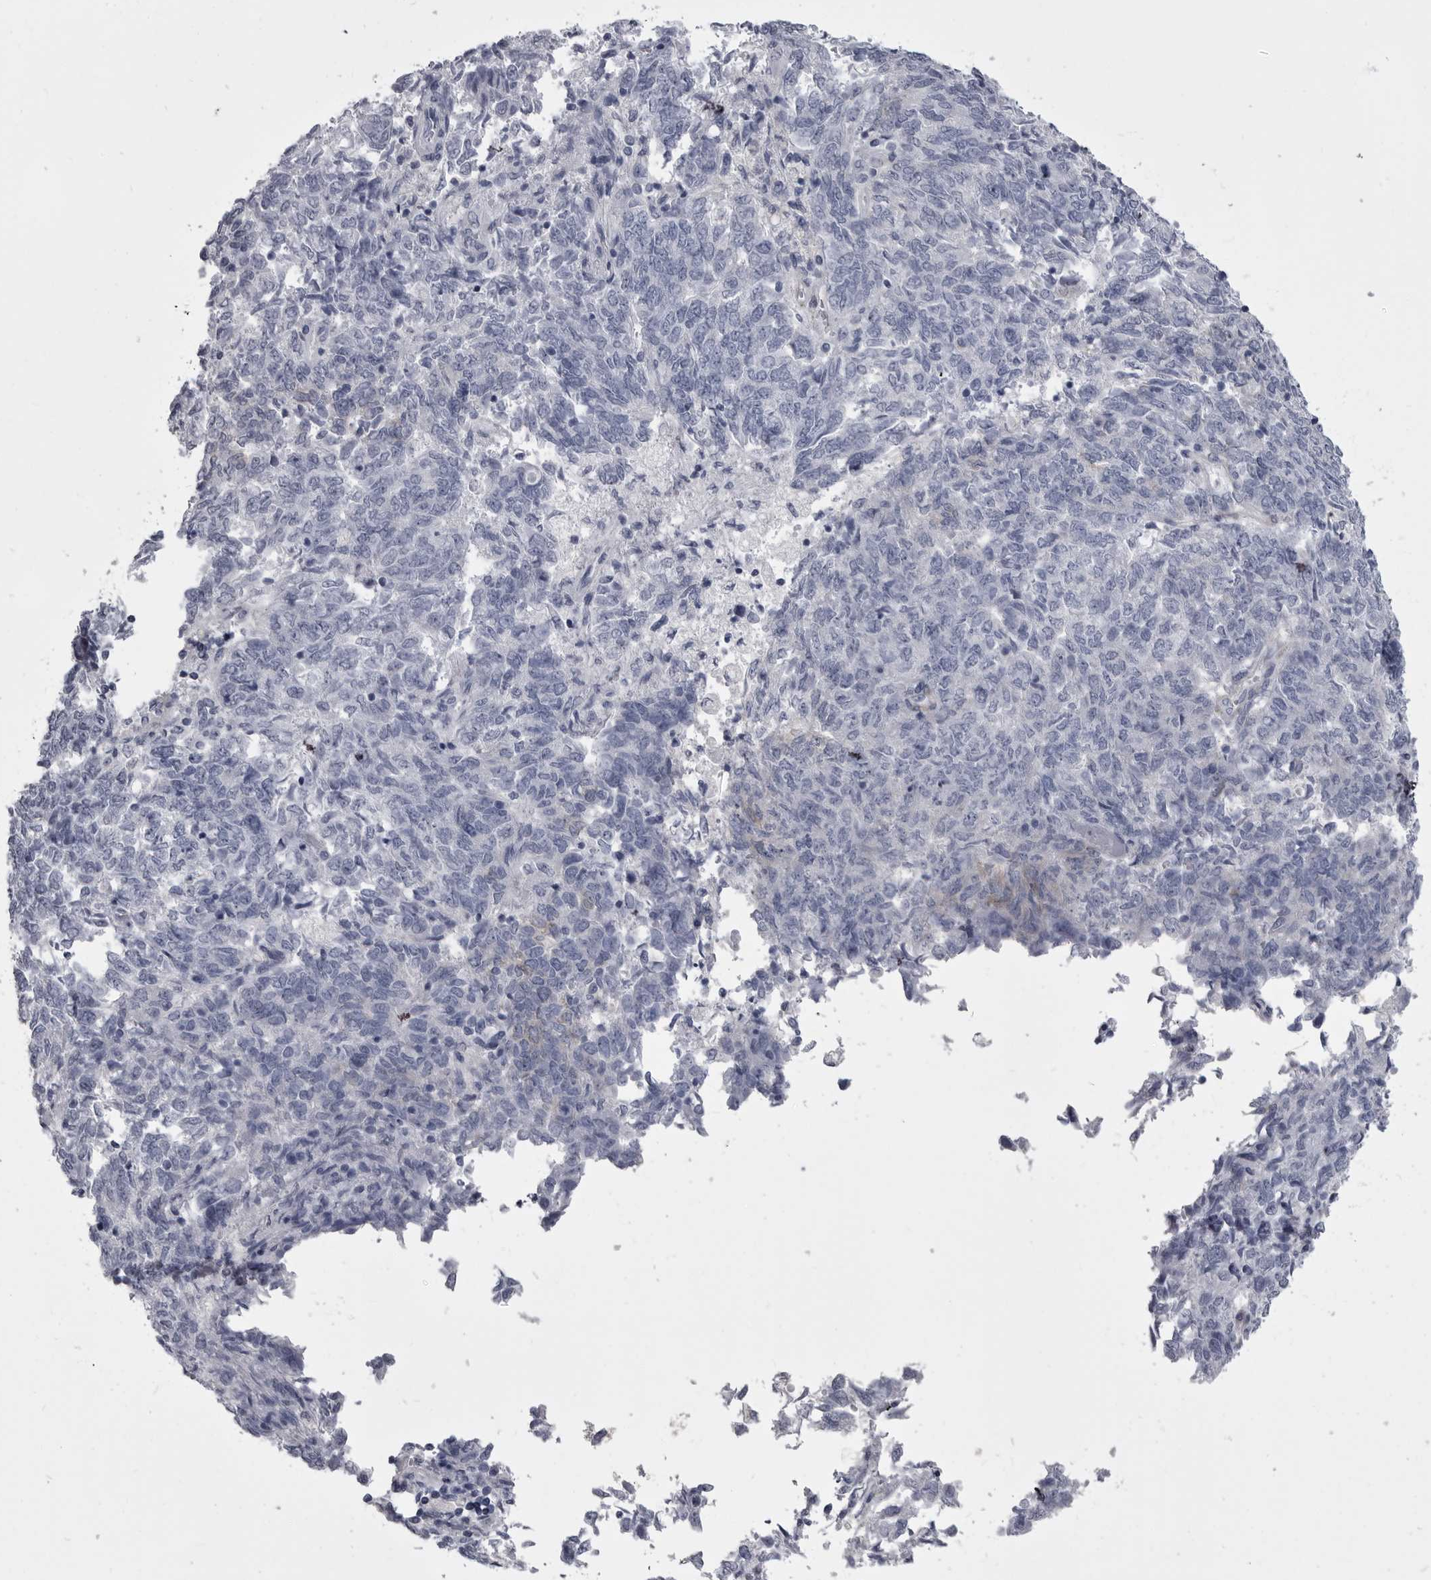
{"staining": {"intensity": "negative", "quantity": "none", "location": "none"}, "tissue": "endometrial cancer", "cell_type": "Tumor cells", "image_type": "cancer", "snomed": [{"axis": "morphology", "description": "Adenocarcinoma, NOS"}, {"axis": "topography", "description": "Endometrium"}], "caption": "There is no significant expression in tumor cells of endometrial adenocarcinoma. (Stains: DAB immunohistochemistry (IHC) with hematoxylin counter stain, Microscopy: brightfield microscopy at high magnification).", "gene": "ANK2", "patient": {"sex": "female", "age": 80}}